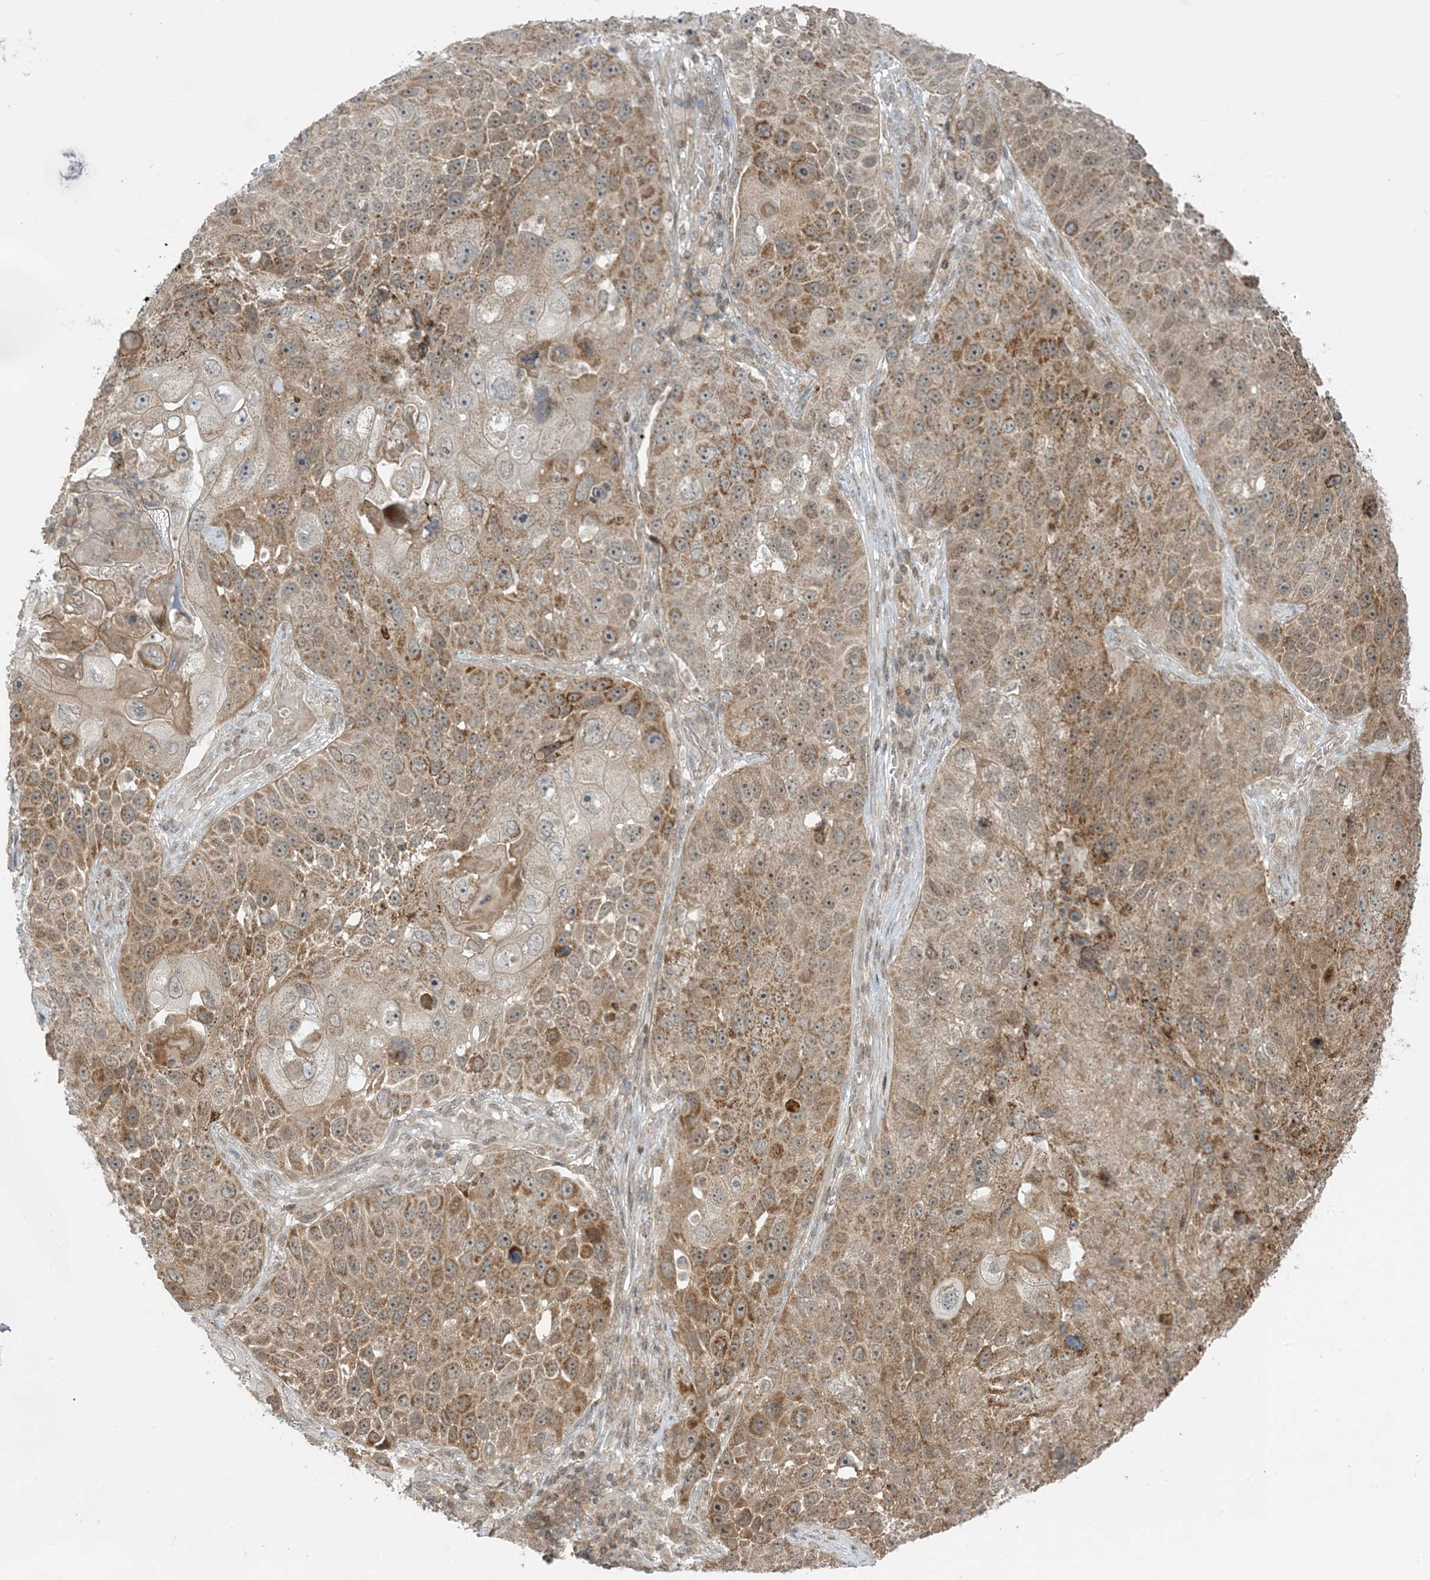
{"staining": {"intensity": "moderate", "quantity": ">75%", "location": "cytoplasmic/membranous"}, "tissue": "lung cancer", "cell_type": "Tumor cells", "image_type": "cancer", "snomed": [{"axis": "morphology", "description": "Squamous cell carcinoma, NOS"}, {"axis": "topography", "description": "Lung"}], "caption": "The photomicrograph exhibits a brown stain indicating the presence of a protein in the cytoplasmic/membranous of tumor cells in lung cancer. (brown staining indicates protein expression, while blue staining denotes nuclei).", "gene": "PHLDB2", "patient": {"sex": "male", "age": 61}}